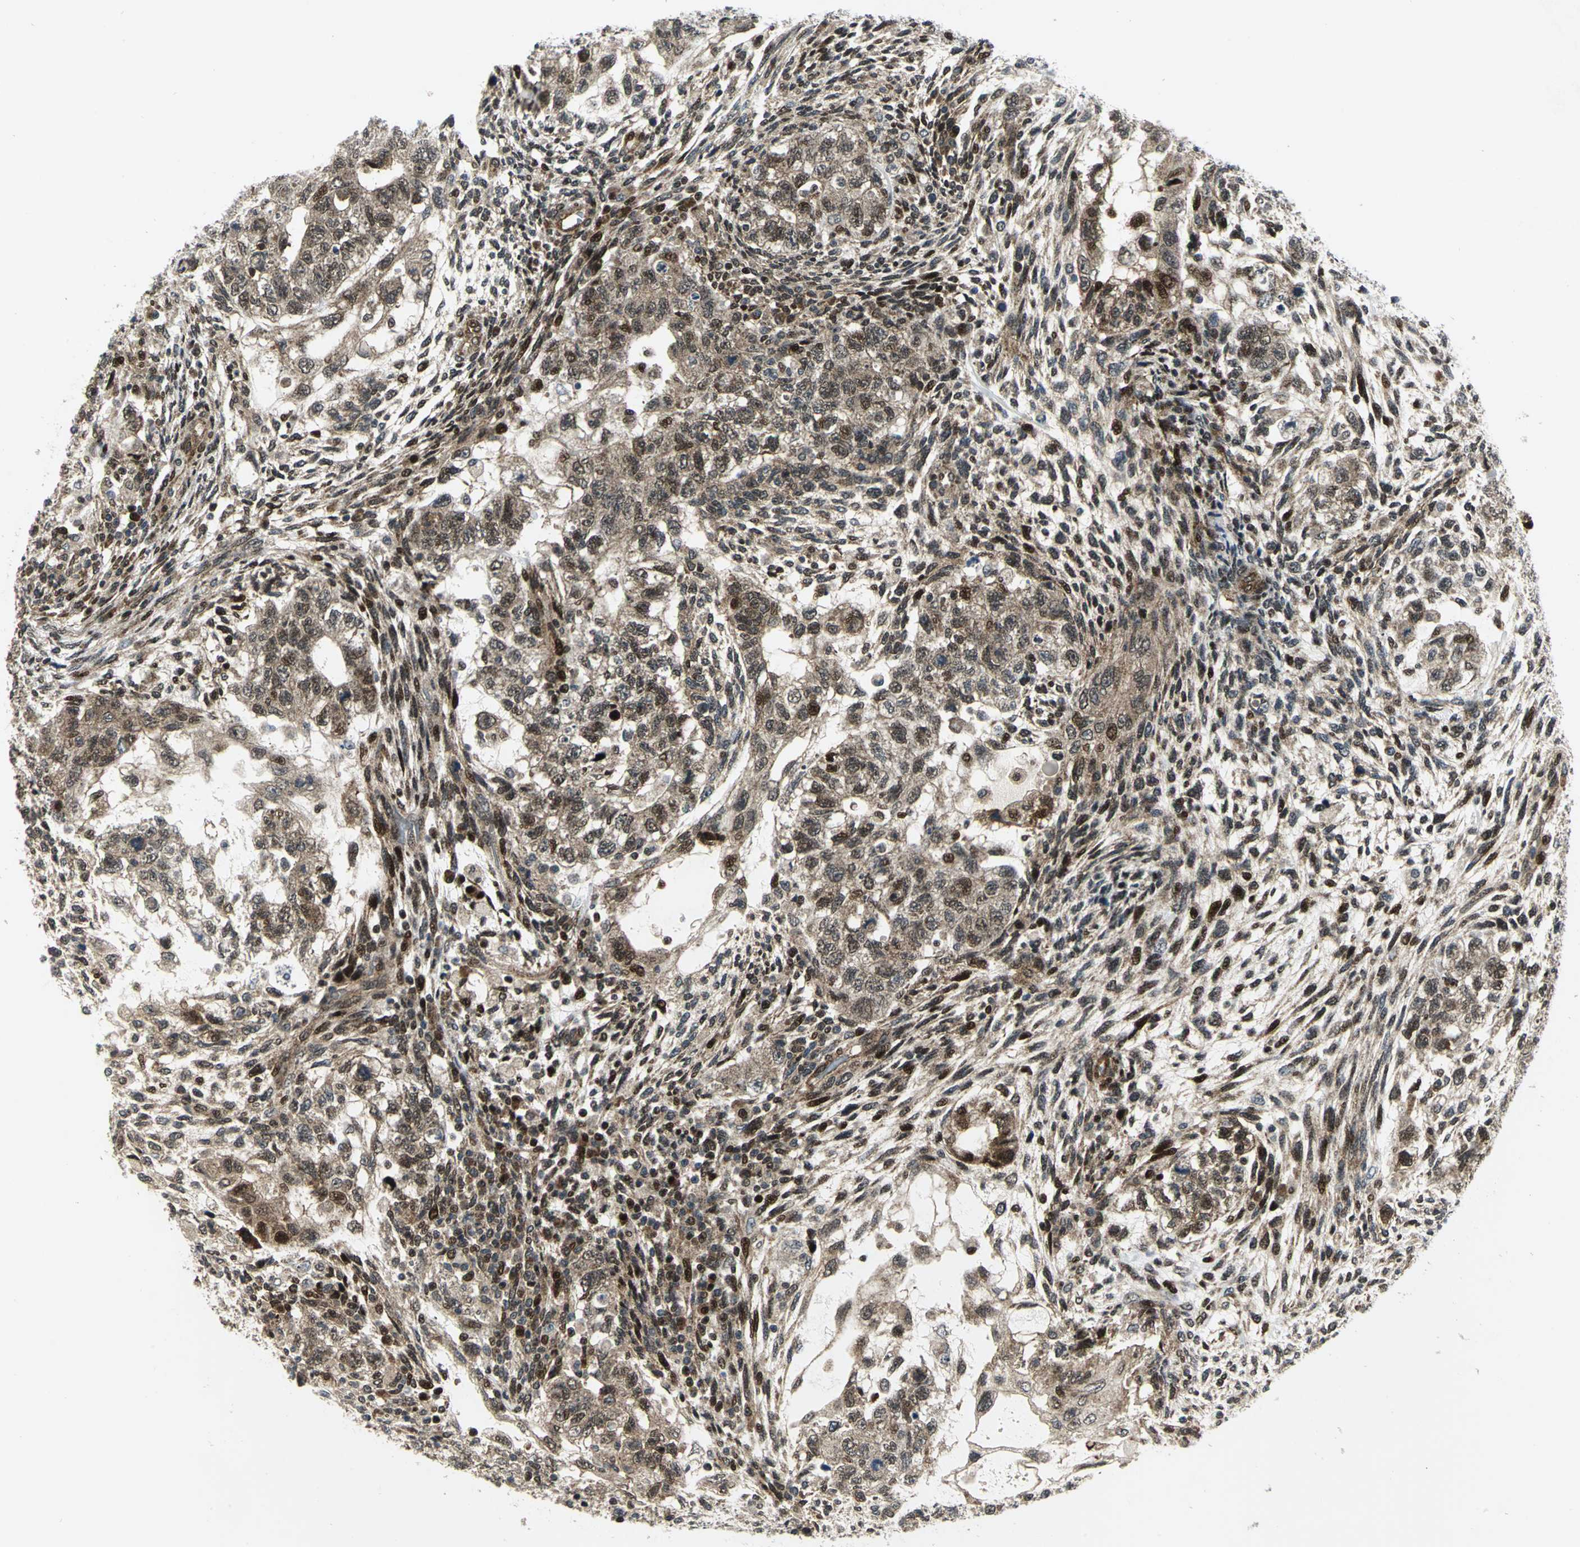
{"staining": {"intensity": "moderate", "quantity": ">75%", "location": "cytoplasmic/membranous,nuclear"}, "tissue": "testis cancer", "cell_type": "Tumor cells", "image_type": "cancer", "snomed": [{"axis": "morphology", "description": "Normal tissue, NOS"}, {"axis": "morphology", "description": "Carcinoma, Embryonal, NOS"}, {"axis": "topography", "description": "Testis"}], "caption": "Protein analysis of testis cancer tissue displays moderate cytoplasmic/membranous and nuclear staining in approximately >75% of tumor cells.", "gene": "COPS5", "patient": {"sex": "male", "age": 36}}